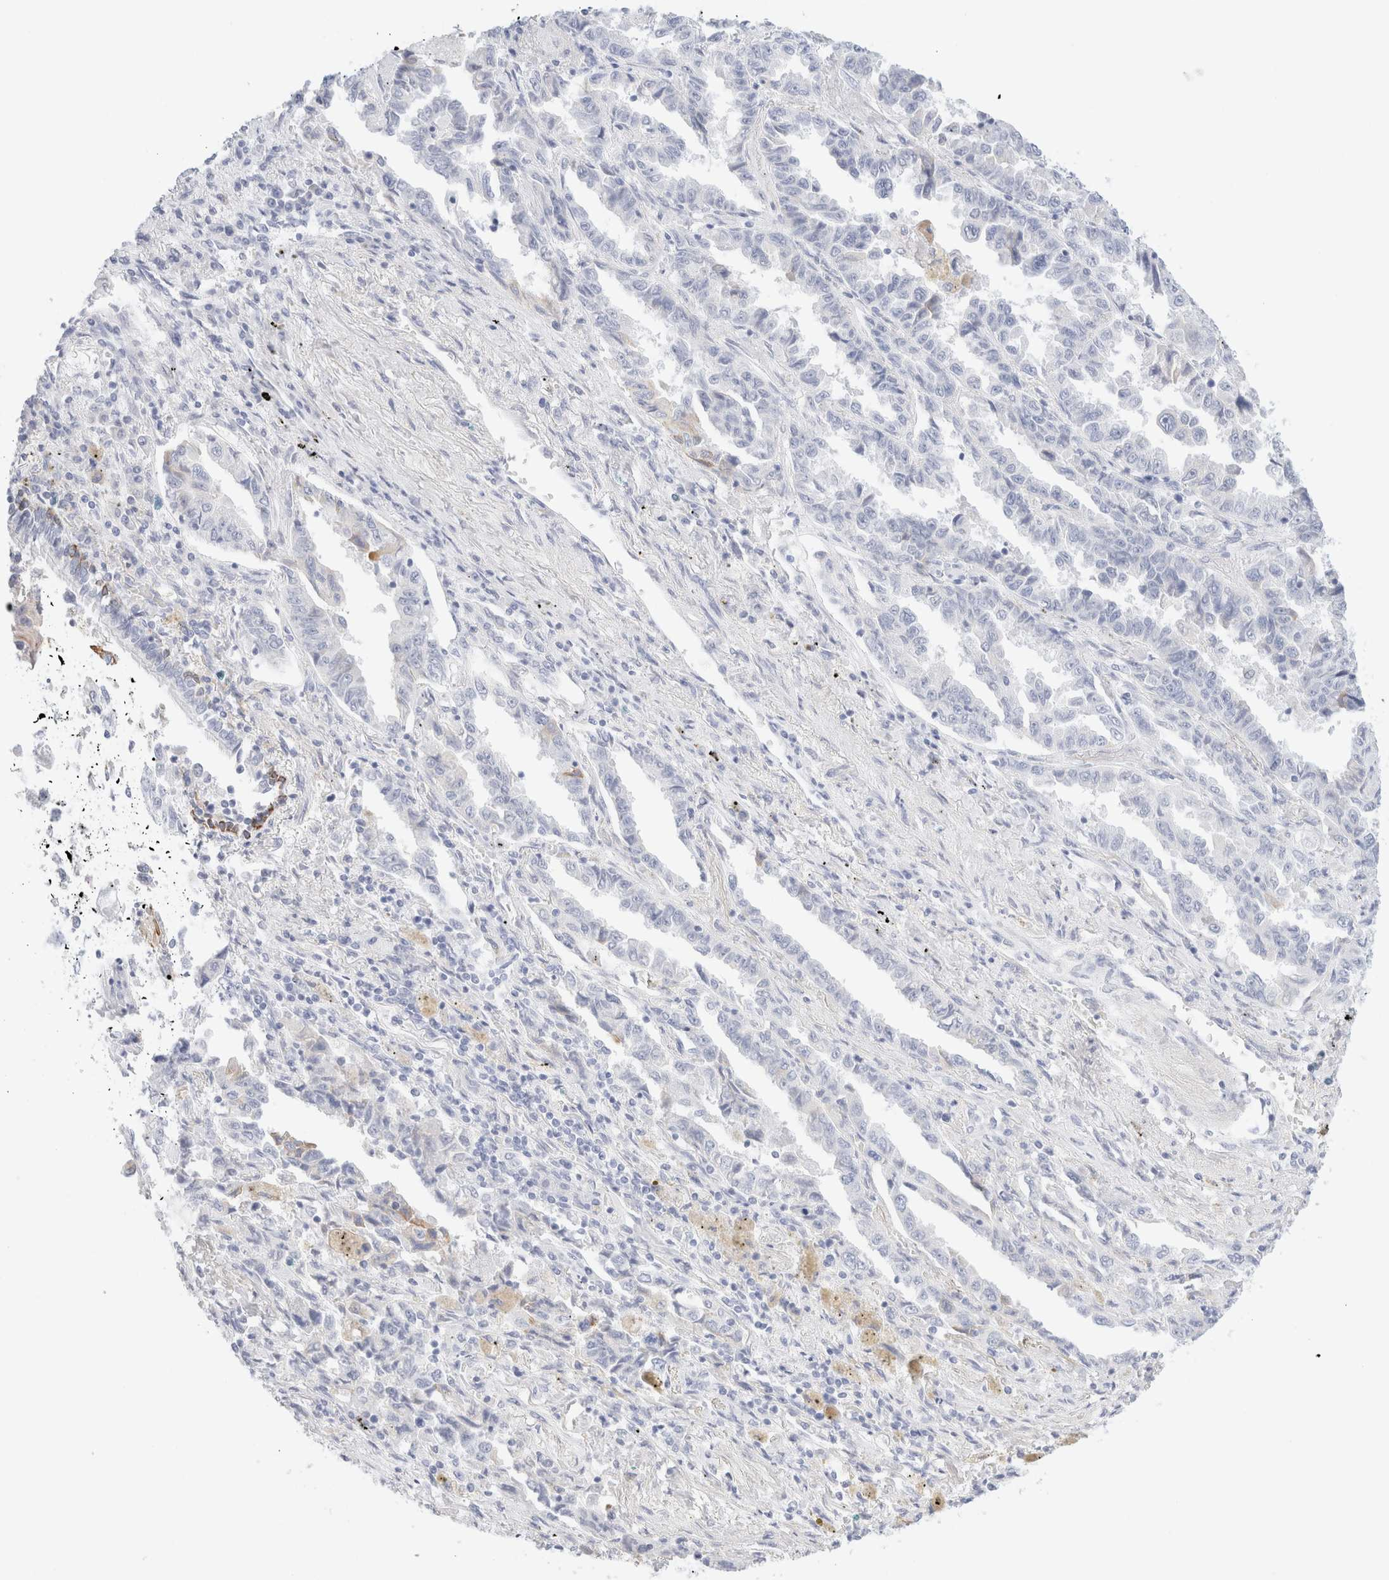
{"staining": {"intensity": "negative", "quantity": "none", "location": "none"}, "tissue": "lung cancer", "cell_type": "Tumor cells", "image_type": "cancer", "snomed": [{"axis": "morphology", "description": "Adenocarcinoma, NOS"}, {"axis": "topography", "description": "Lung"}], "caption": "High power microscopy micrograph of an immunohistochemistry (IHC) photomicrograph of lung cancer (adenocarcinoma), revealing no significant staining in tumor cells.", "gene": "KRT15", "patient": {"sex": "female", "age": 51}}